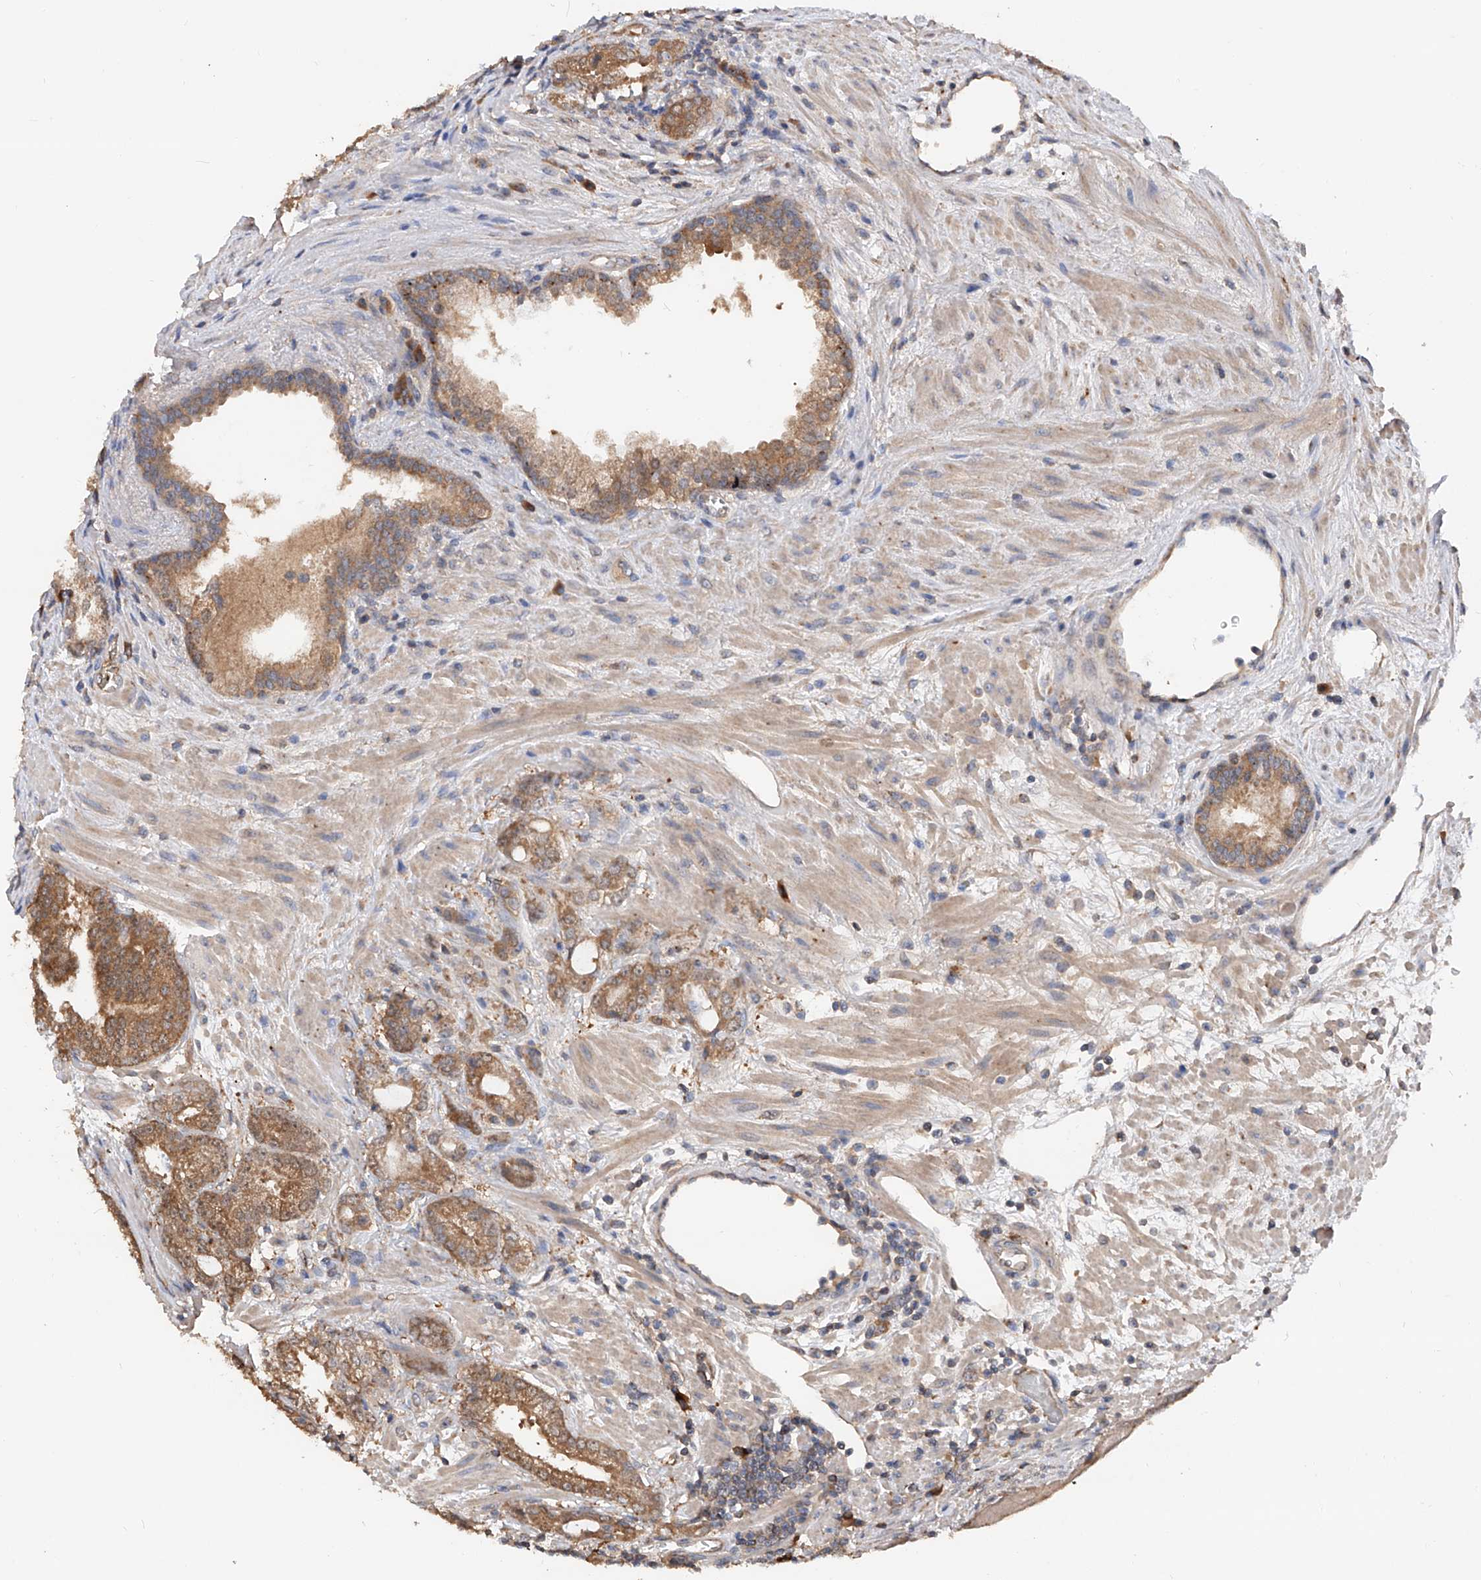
{"staining": {"intensity": "moderate", "quantity": ">75%", "location": "cytoplasmic/membranous"}, "tissue": "prostate cancer", "cell_type": "Tumor cells", "image_type": "cancer", "snomed": [{"axis": "morphology", "description": "Normal morphology"}, {"axis": "morphology", "description": "Adenocarcinoma, Low grade"}, {"axis": "topography", "description": "Prostate"}], "caption": "High-power microscopy captured an immunohistochemistry image of prostate cancer (adenocarcinoma (low-grade)), revealing moderate cytoplasmic/membranous staining in approximately >75% of tumor cells.", "gene": "EDN1", "patient": {"sex": "male", "age": 72}}